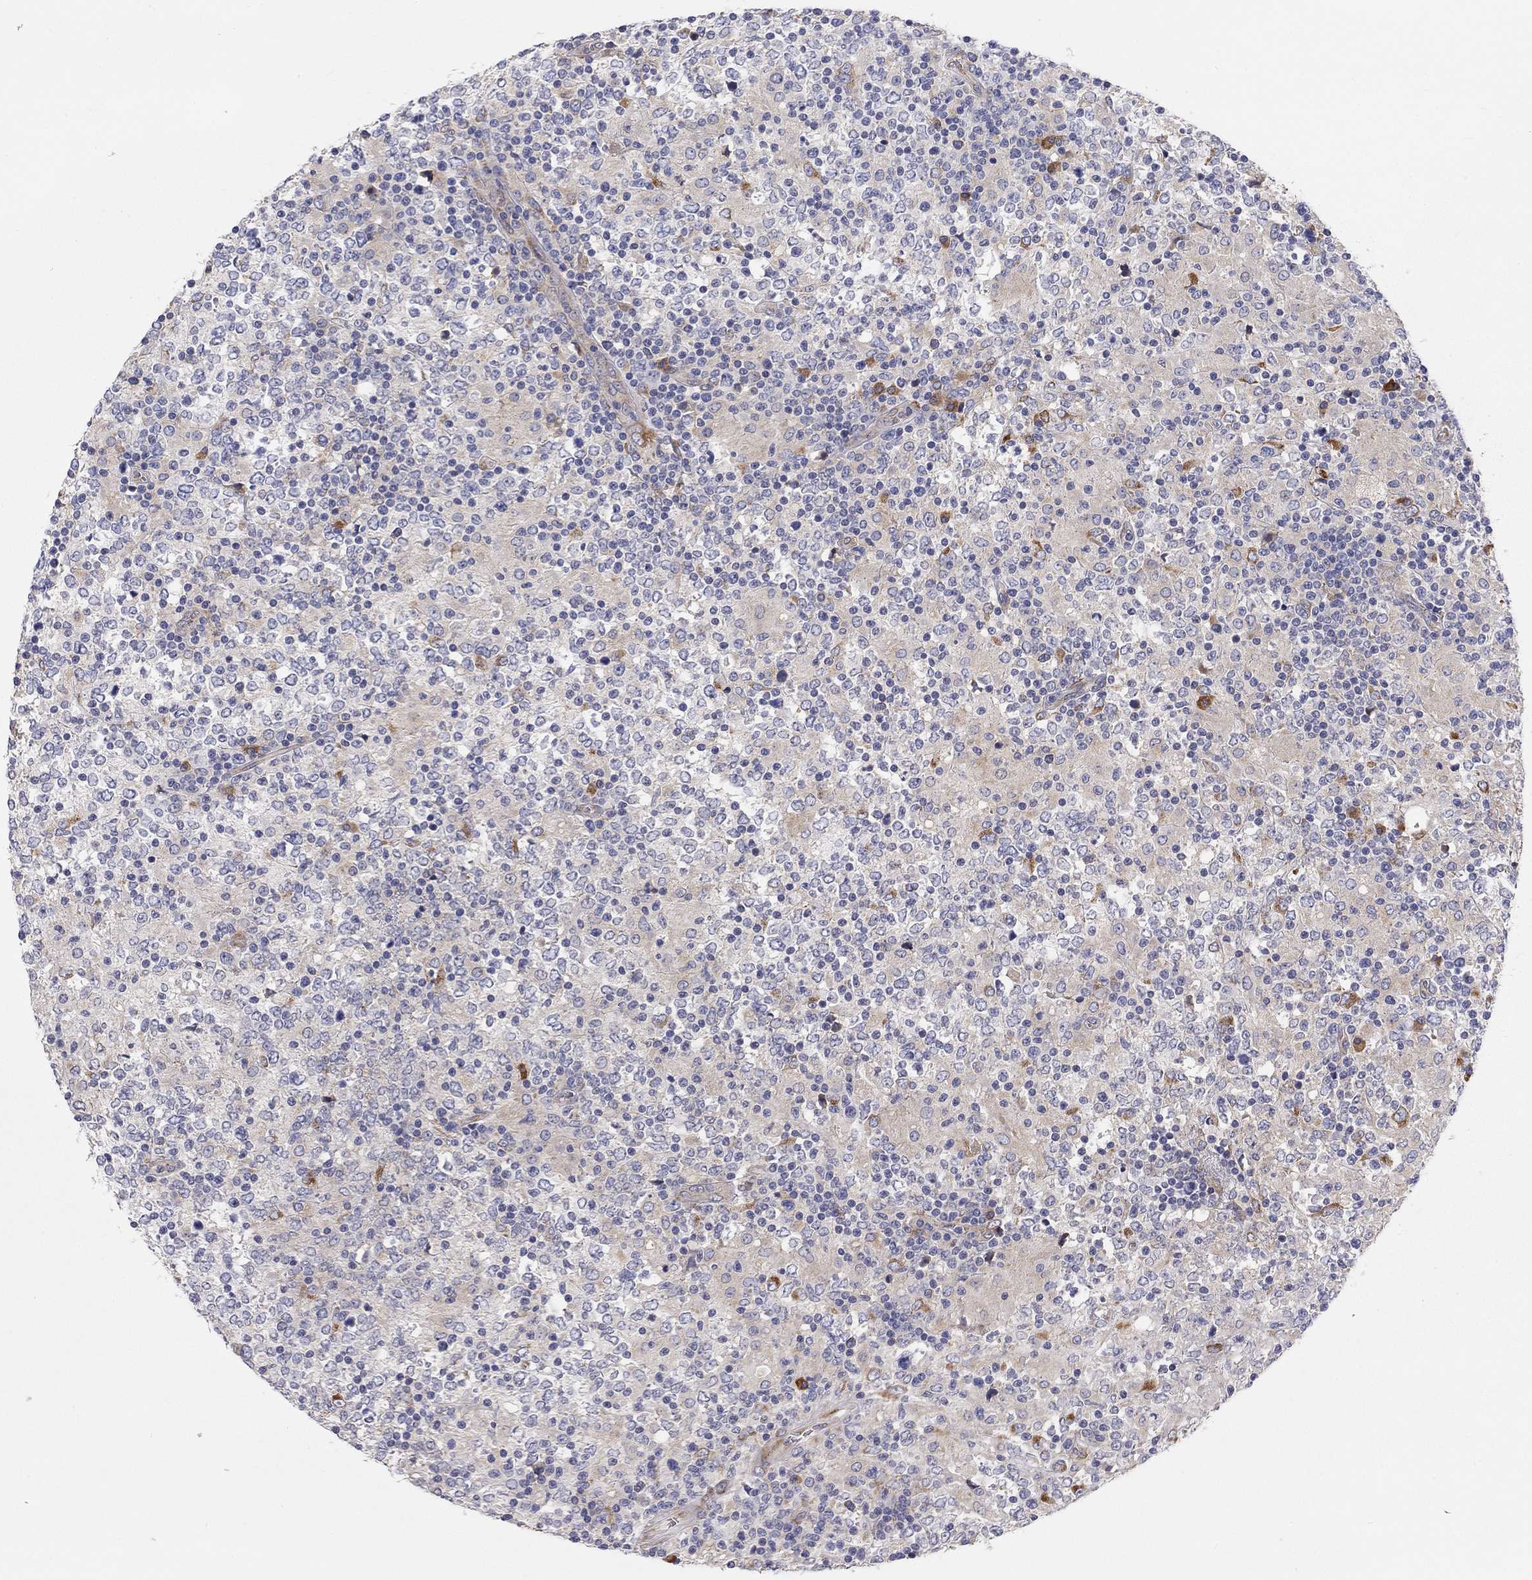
{"staining": {"intensity": "negative", "quantity": "none", "location": "none"}, "tissue": "lymphoma", "cell_type": "Tumor cells", "image_type": "cancer", "snomed": [{"axis": "morphology", "description": "Malignant lymphoma, non-Hodgkin's type, High grade"}, {"axis": "topography", "description": "Lymph node"}], "caption": "The IHC photomicrograph has no significant positivity in tumor cells of malignant lymphoma, non-Hodgkin's type (high-grade) tissue.", "gene": "CASTOR1", "patient": {"sex": "female", "age": 84}}